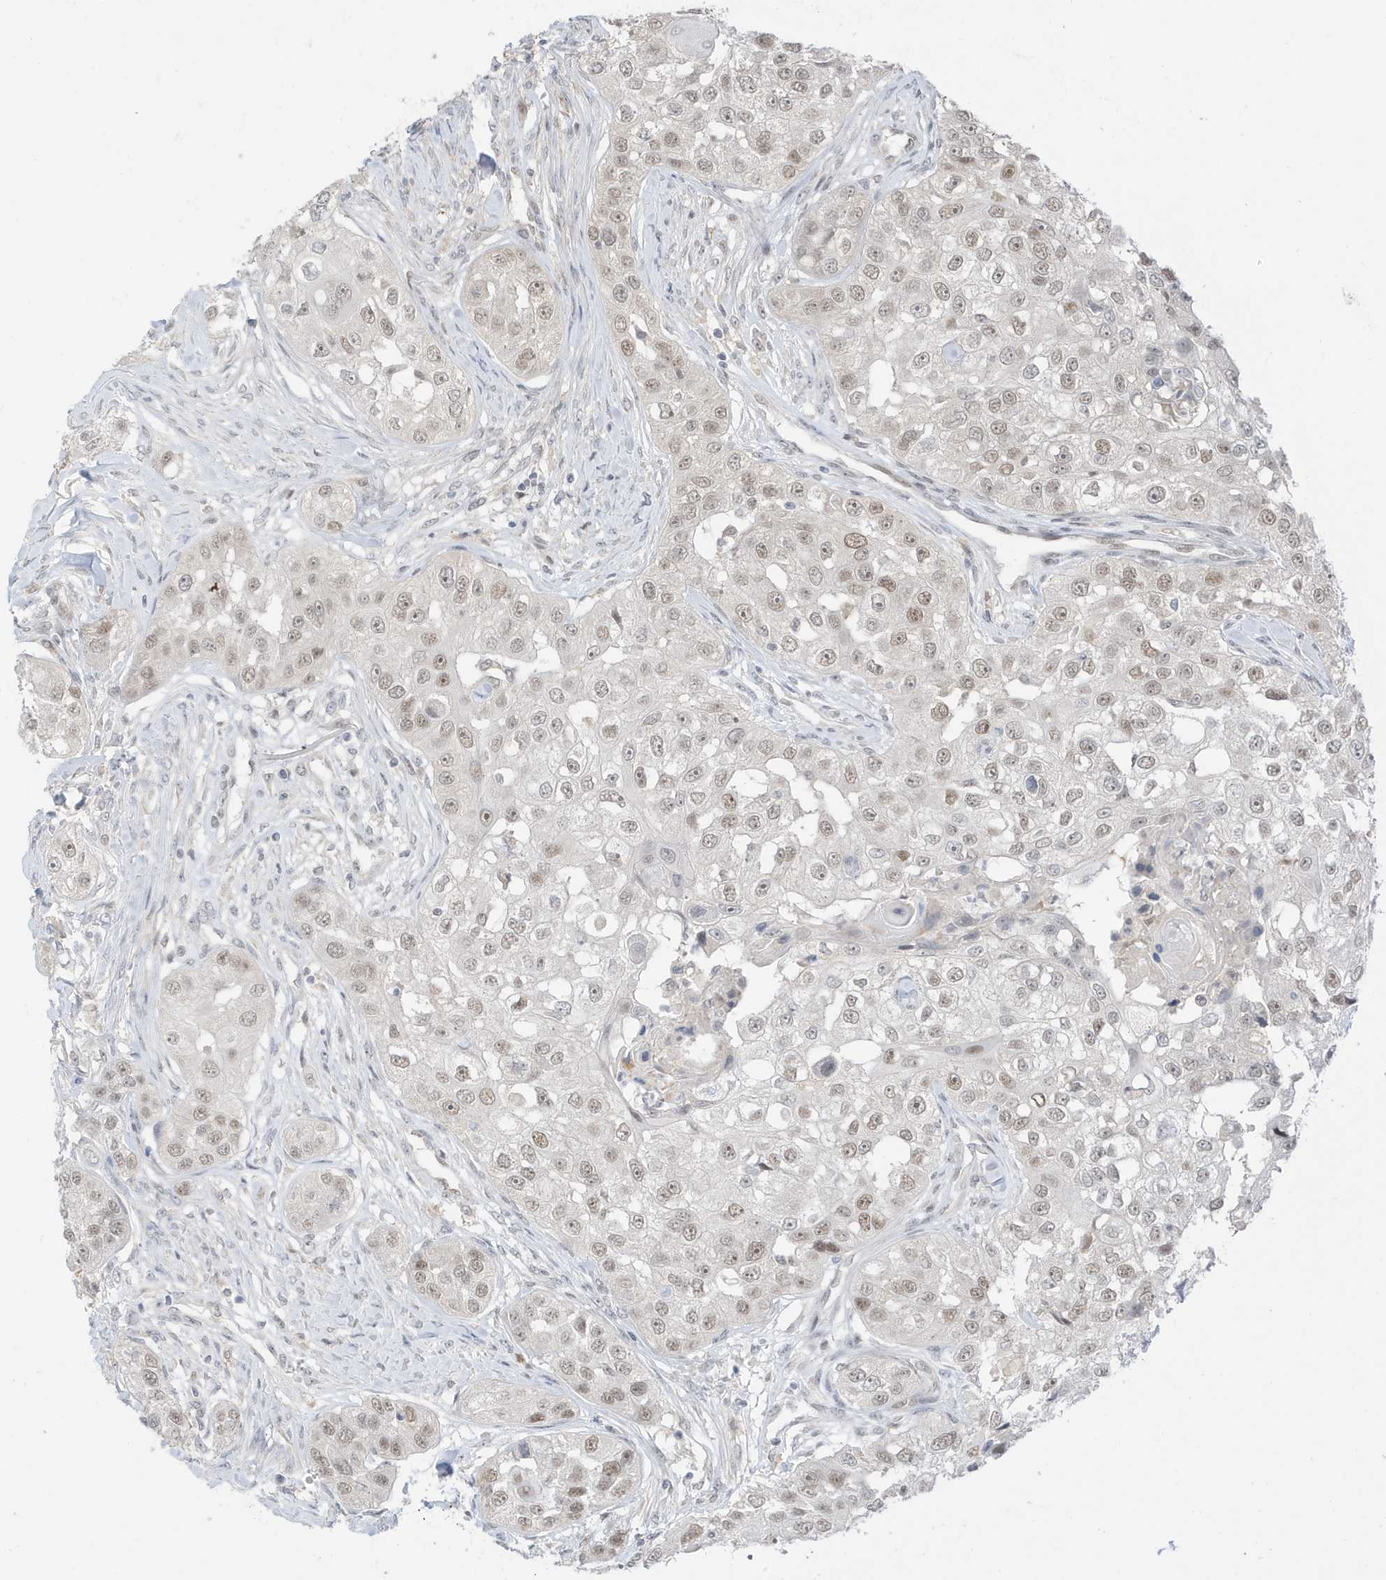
{"staining": {"intensity": "weak", "quantity": "25%-75%", "location": "nuclear"}, "tissue": "head and neck cancer", "cell_type": "Tumor cells", "image_type": "cancer", "snomed": [{"axis": "morphology", "description": "Normal tissue, NOS"}, {"axis": "morphology", "description": "Squamous cell carcinoma, NOS"}, {"axis": "topography", "description": "Skeletal muscle"}, {"axis": "topography", "description": "Head-Neck"}], "caption": "Immunohistochemistry (IHC) of human squamous cell carcinoma (head and neck) reveals low levels of weak nuclear positivity in about 25%-75% of tumor cells. (IHC, brightfield microscopy, high magnification).", "gene": "MSL3", "patient": {"sex": "male", "age": 51}}